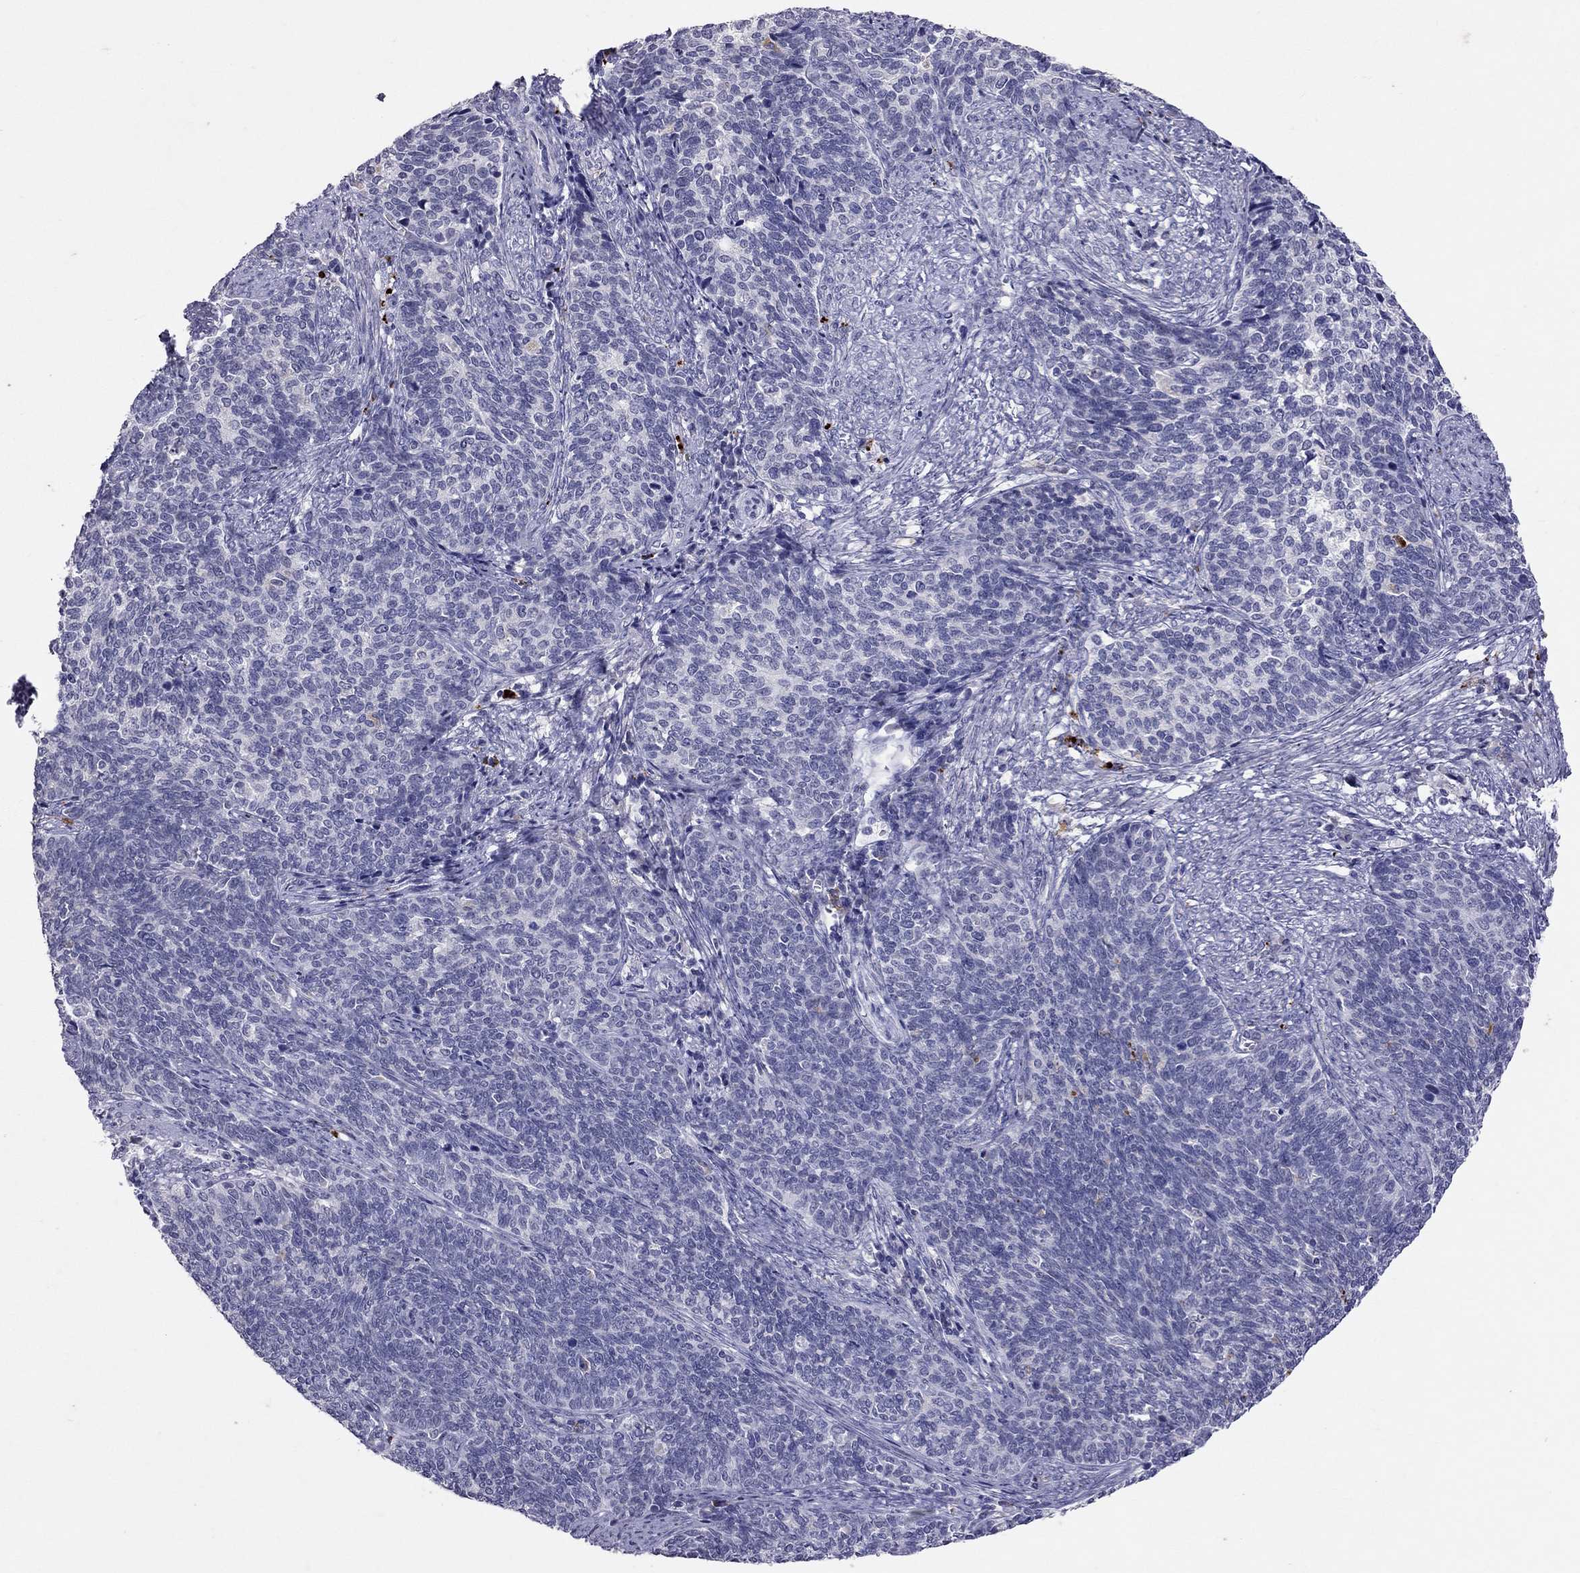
{"staining": {"intensity": "negative", "quantity": "none", "location": "none"}, "tissue": "cervical cancer", "cell_type": "Tumor cells", "image_type": "cancer", "snomed": [{"axis": "morphology", "description": "Squamous cell carcinoma, NOS"}, {"axis": "topography", "description": "Cervix"}], "caption": "The IHC histopathology image has no significant staining in tumor cells of cervical squamous cell carcinoma tissue.", "gene": "SLAMF1", "patient": {"sex": "female", "age": 39}}